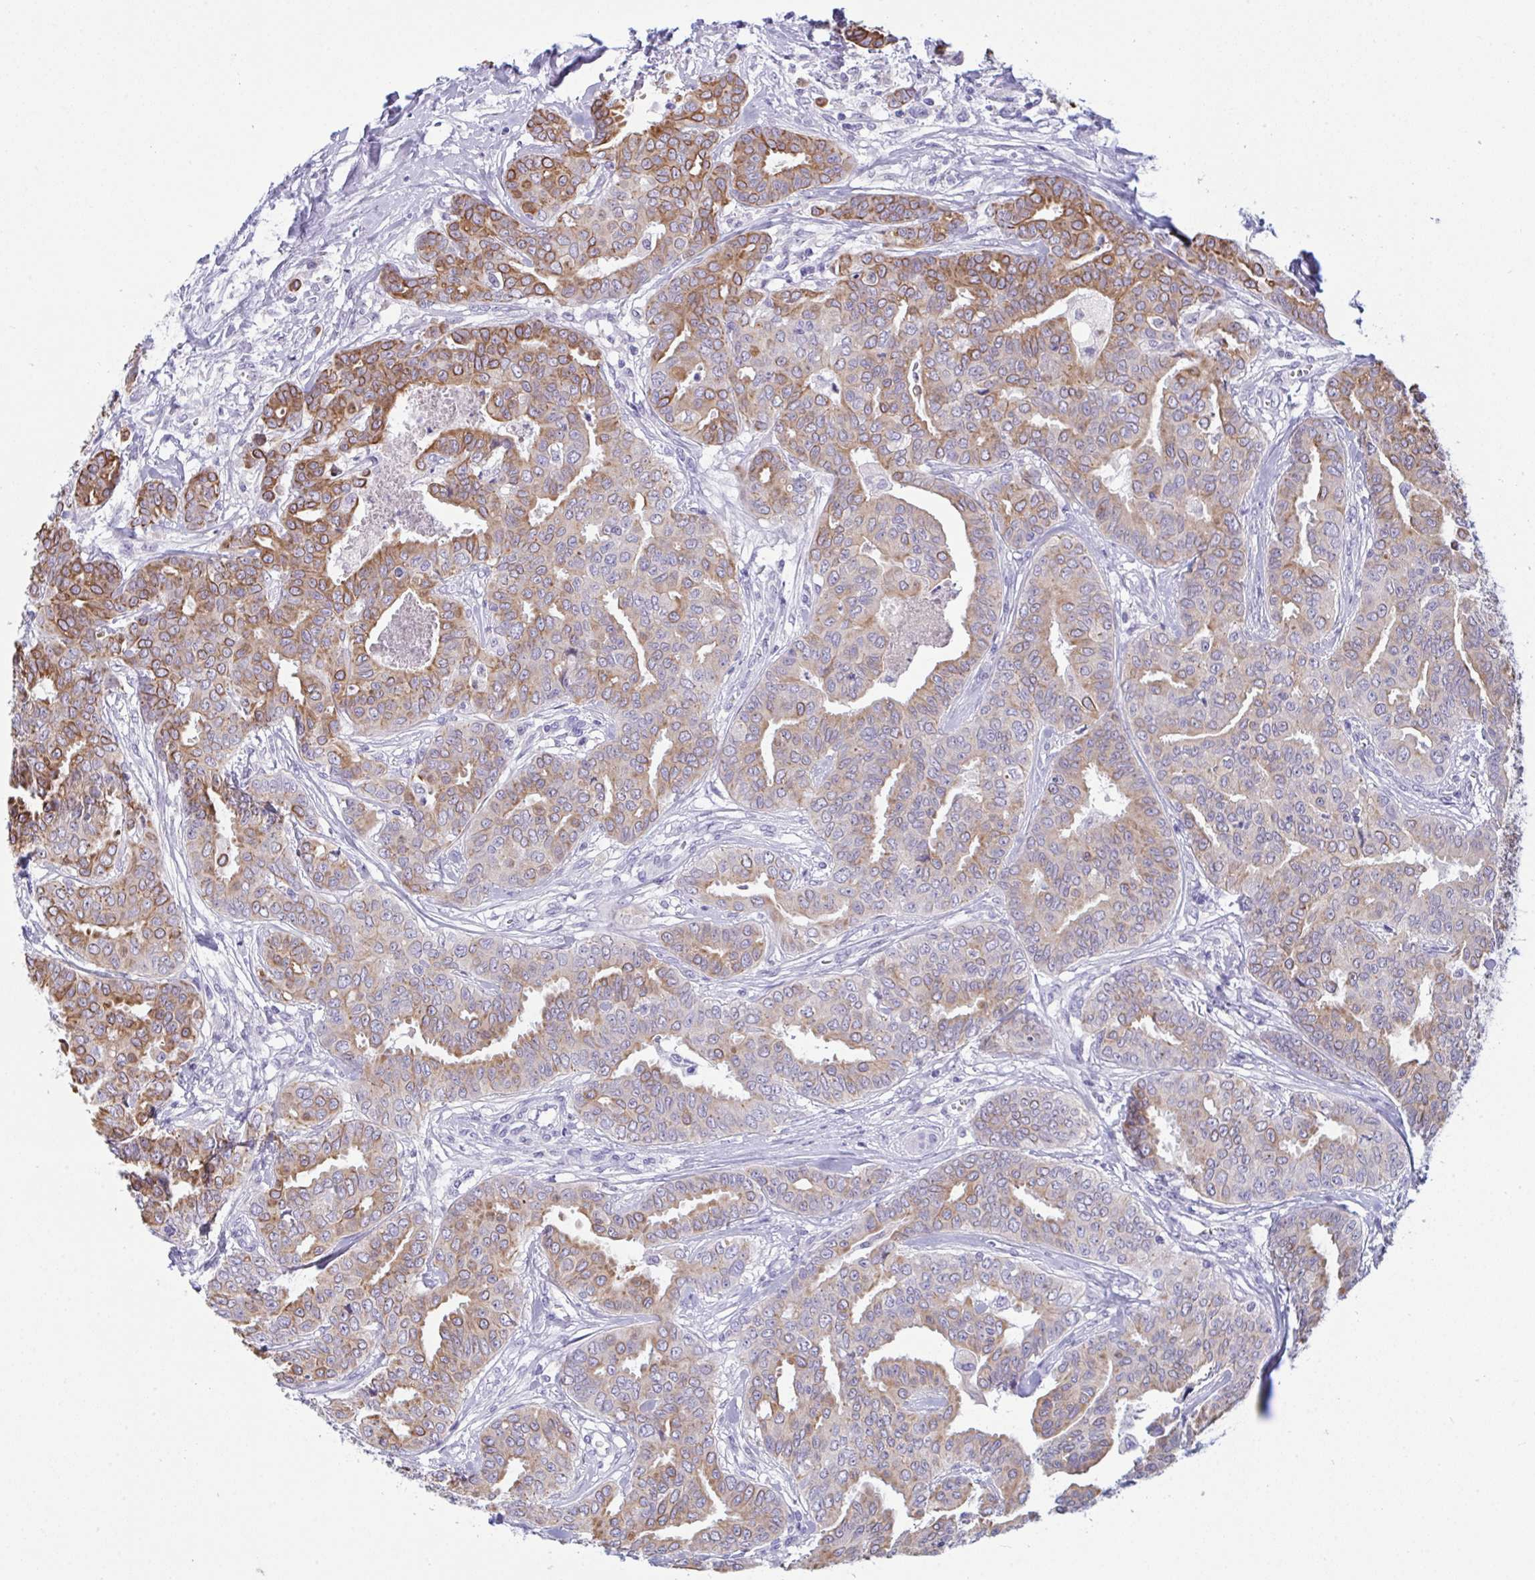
{"staining": {"intensity": "moderate", "quantity": ">75%", "location": "cytoplasmic/membranous"}, "tissue": "breast cancer", "cell_type": "Tumor cells", "image_type": "cancer", "snomed": [{"axis": "morphology", "description": "Duct carcinoma"}, {"axis": "topography", "description": "Breast"}], "caption": "IHC of human infiltrating ductal carcinoma (breast) reveals medium levels of moderate cytoplasmic/membranous expression in approximately >75% of tumor cells.", "gene": "TENT5D", "patient": {"sex": "female", "age": 45}}